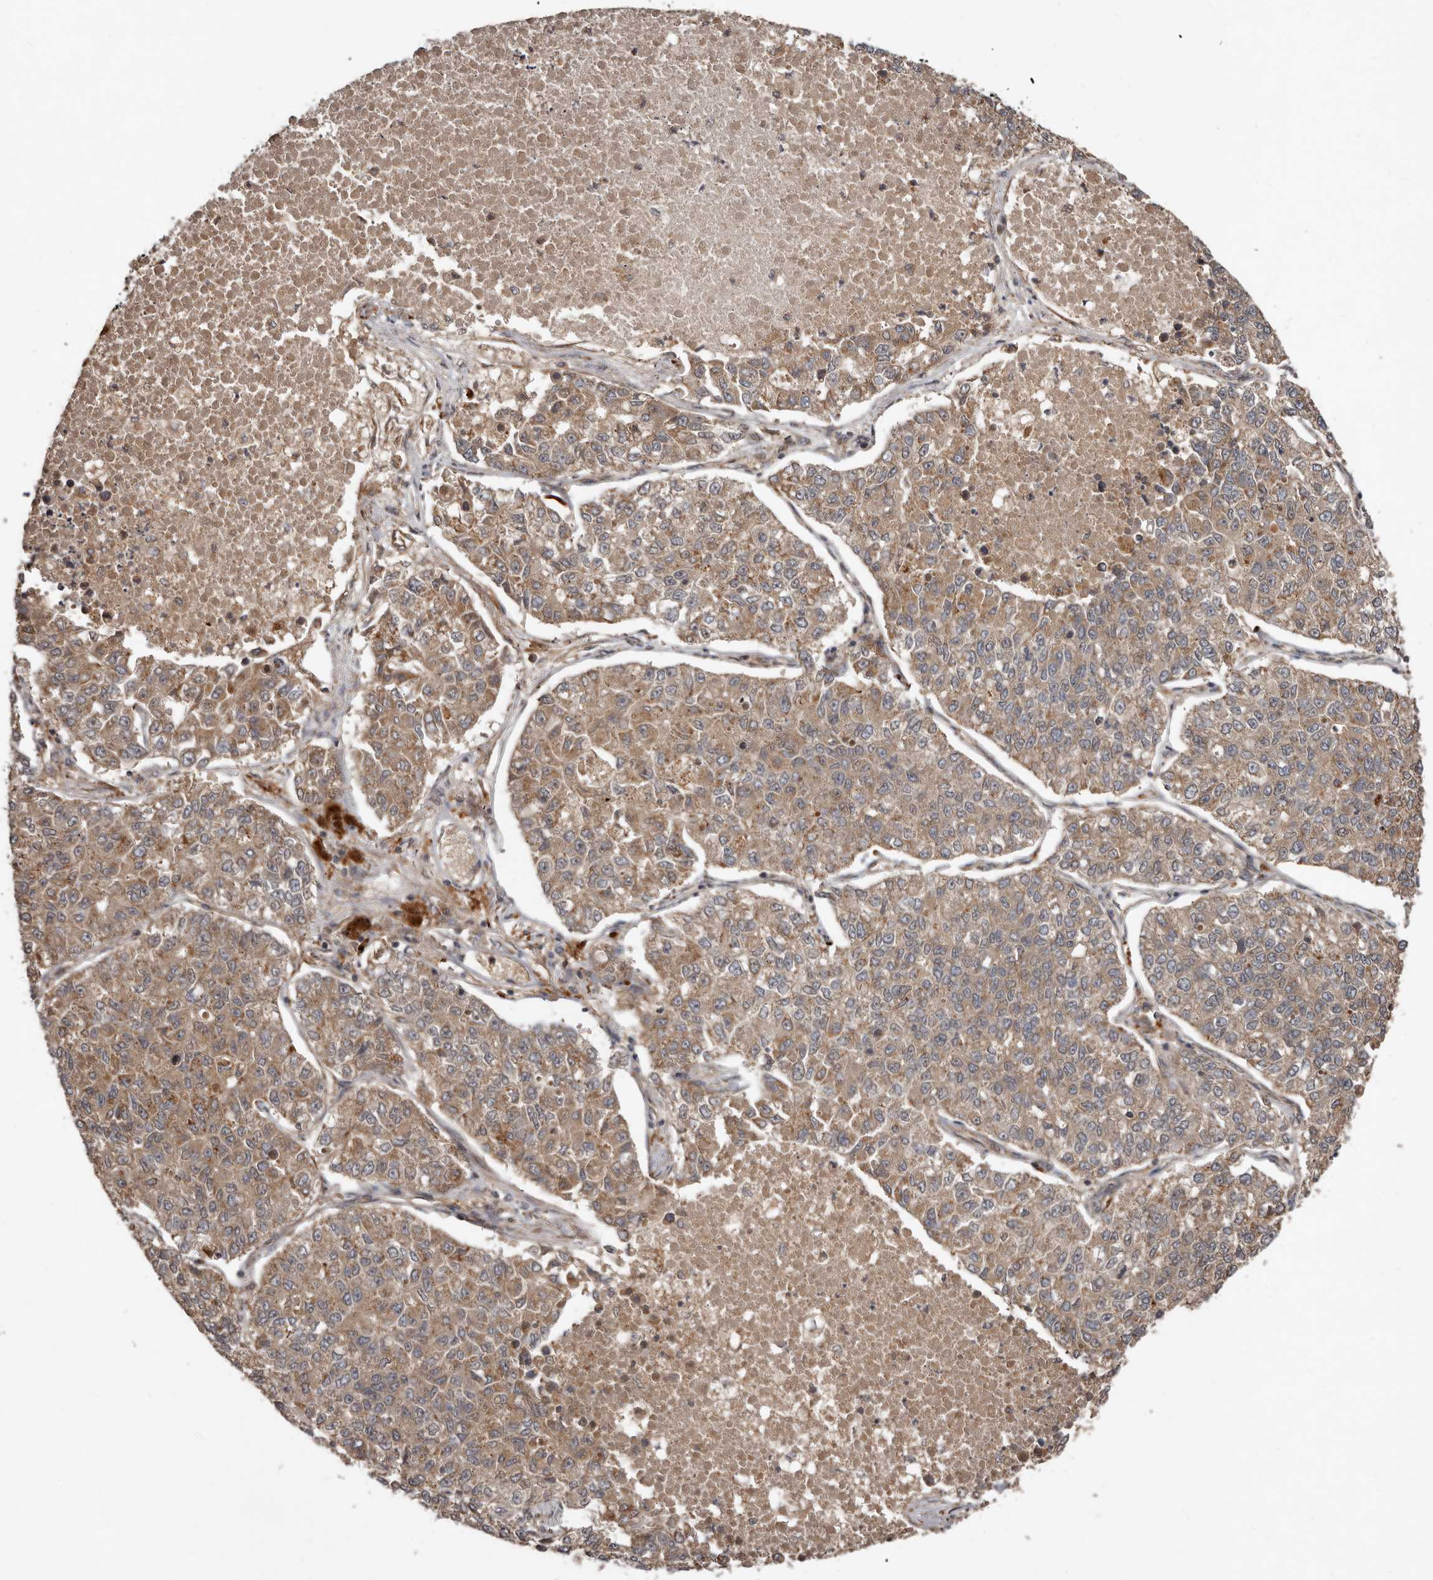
{"staining": {"intensity": "weak", "quantity": ">75%", "location": "cytoplasmic/membranous"}, "tissue": "lung cancer", "cell_type": "Tumor cells", "image_type": "cancer", "snomed": [{"axis": "morphology", "description": "Adenocarcinoma, NOS"}, {"axis": "topography", "description": "Lung"}], "caption": "A micrograph showing weak cytoplasmic/membranous staining in approximately >75% of tumor cells in lung adenocarcinoma, as visualized by brown immunohistochemical staining.", "gene": "STK36", "patient": {"sex": "male", "age": 49}}